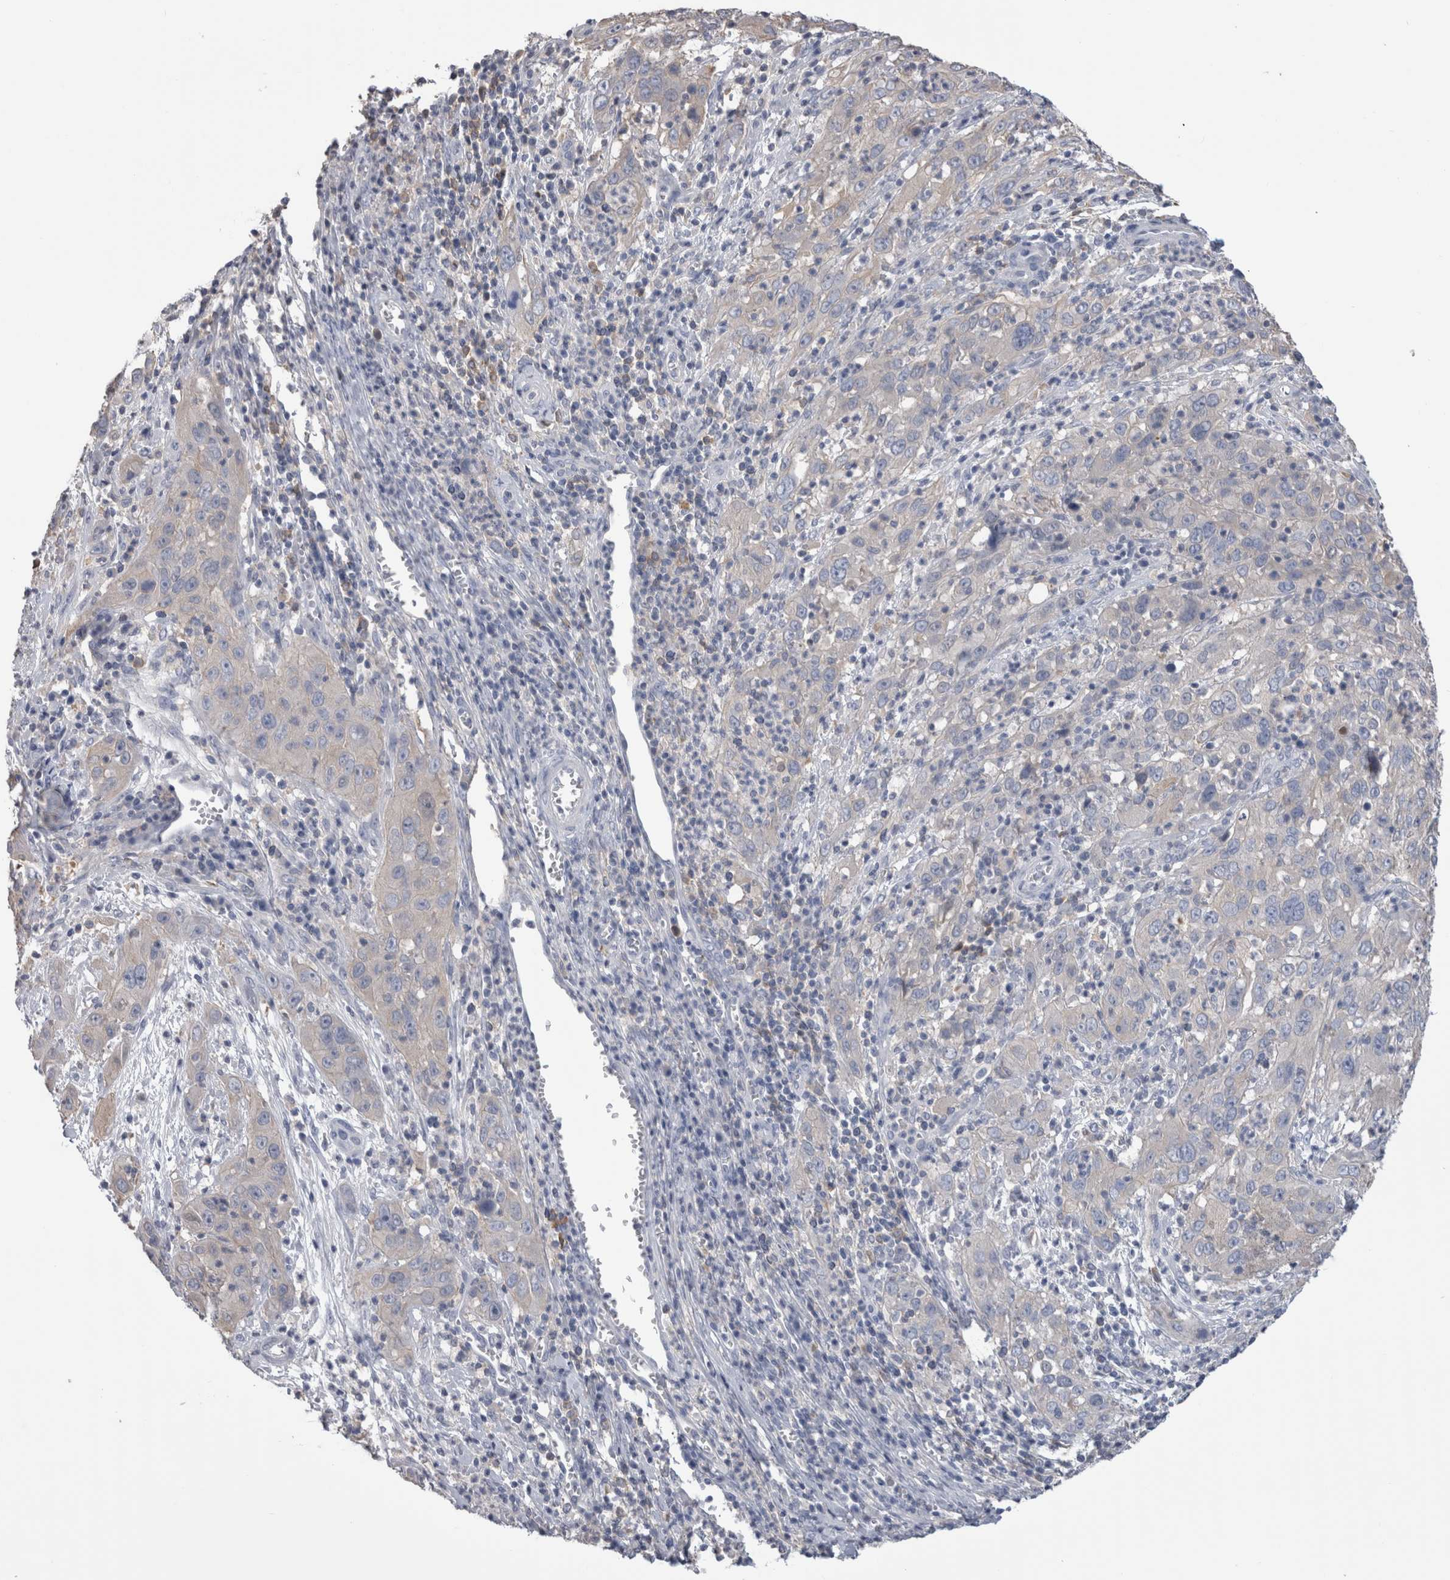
{"staining": {"intensity": "negative", "quantity": "none", "location": "none"}, "tissue": "cervical cancer", "cell_type": "Tumor cells", "image_type": "cancer", "snomed": [{"axis": "morphology", "description": "Squamous cell carcinoma, NOS"}, {"axis": "topography", "description": "Cervix"}], "caption": "This is an immunohistochemistry (IHC) histopathology image of human cervical squamous cell carcinoma. There is no expression in tumor cells.", "gene": "SCRN1", "patient": {"sex": "female", "age": 32}}